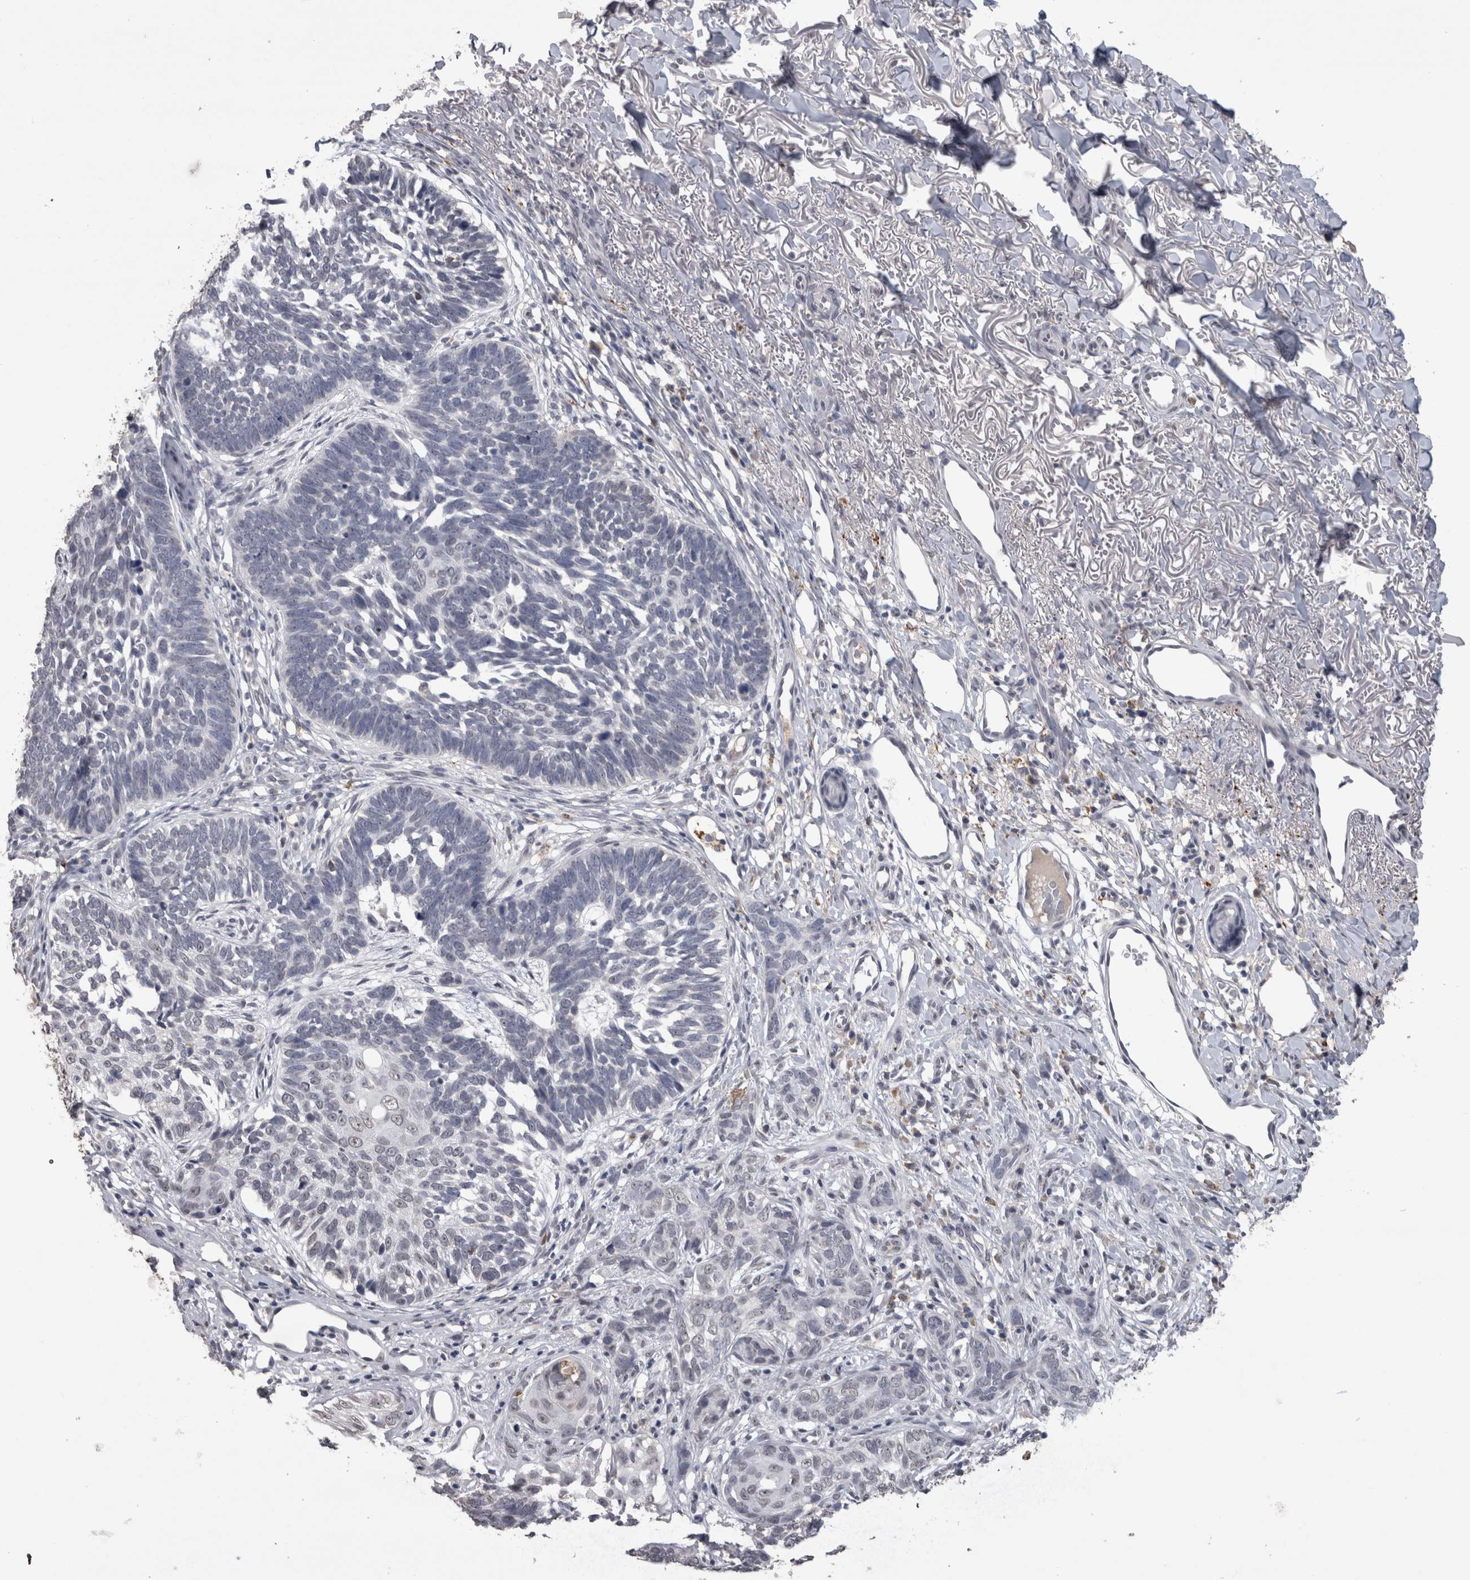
{"staining": {"intensity": "negative", "quantity": "none", "location": "none"}, "tissue": "skin cancer", "cell_type": "Tumor cells", "image_type": "cancer", "snomed": [{"axis": "morphology", "description": "Normal tissue, NOS"}, {"axis": "morphology", "description": "Basal cell carcinoma"}, {"axis": "topography", "description": "Skin"}], "caption": "The micrograph shows no staining of tumor cells in skin basal cell carcinoma.", "gene": "PAX5", "patient": {"sex": "male", "age": 77}}